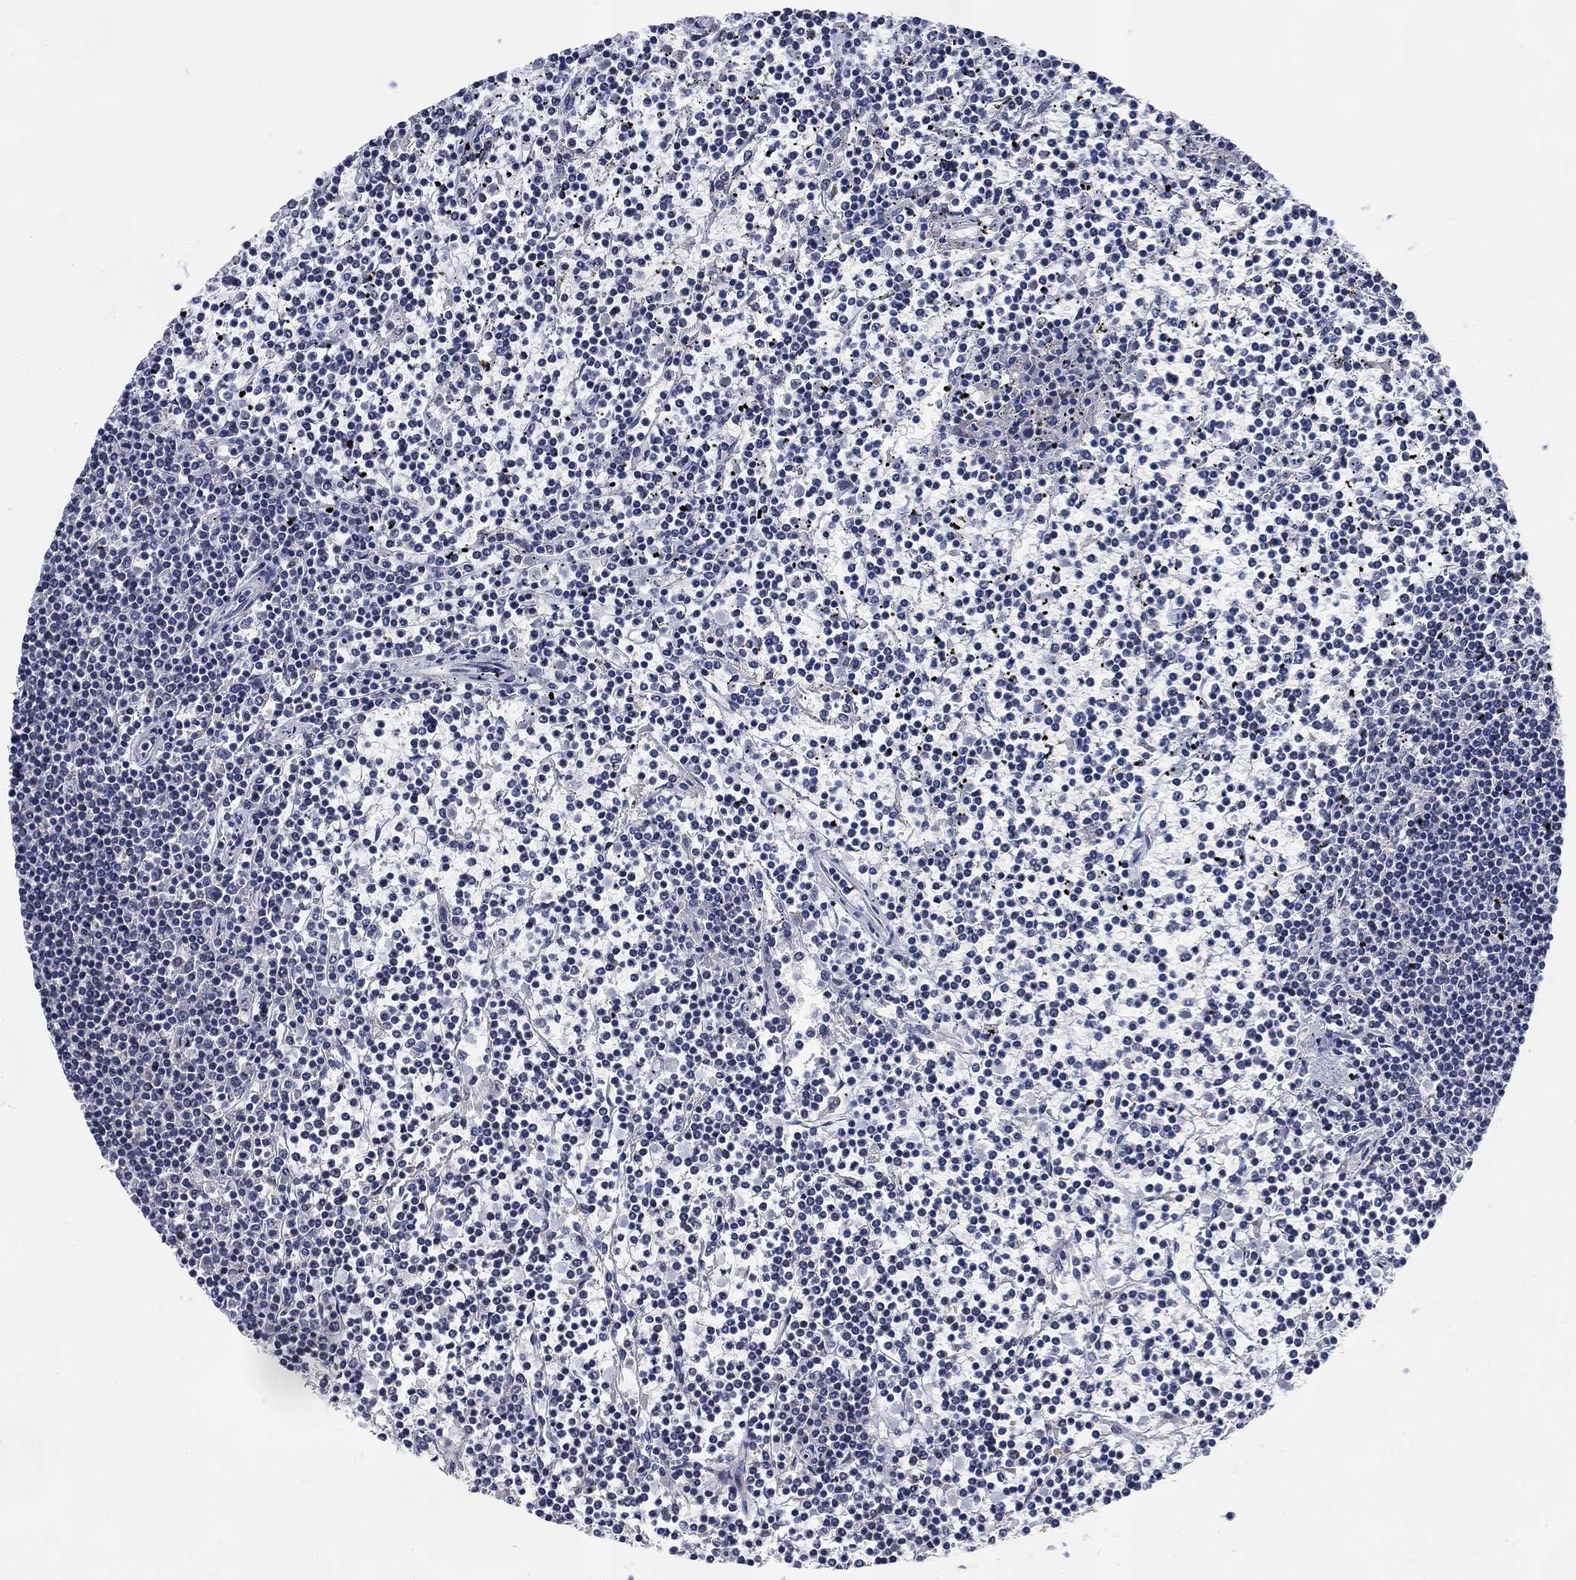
{"staining": {"intensity": "negative", "quantity": "none", "location": "none"}, "tissue": "lymphoma", "cell_type": "Tumor cells", "image_type": "cancer", "snomed": [{"axis": "morphology", "description": "Malignant lymphoma, non-Hodgkin's type, Low grade"}, {"axis": "topography", "description": "Spleen"}], "caption": "DAB immunohistochemical staining of human lymphoma displays no significant staining in tumor cells. Brightfield microscopy of immunohistochemistry (IHC) stained with DAB (brown) and hematoxylin (blue), captured at high magnification.", "gene": "DAZL", "patient": {"sex": "female", "age": 19}}